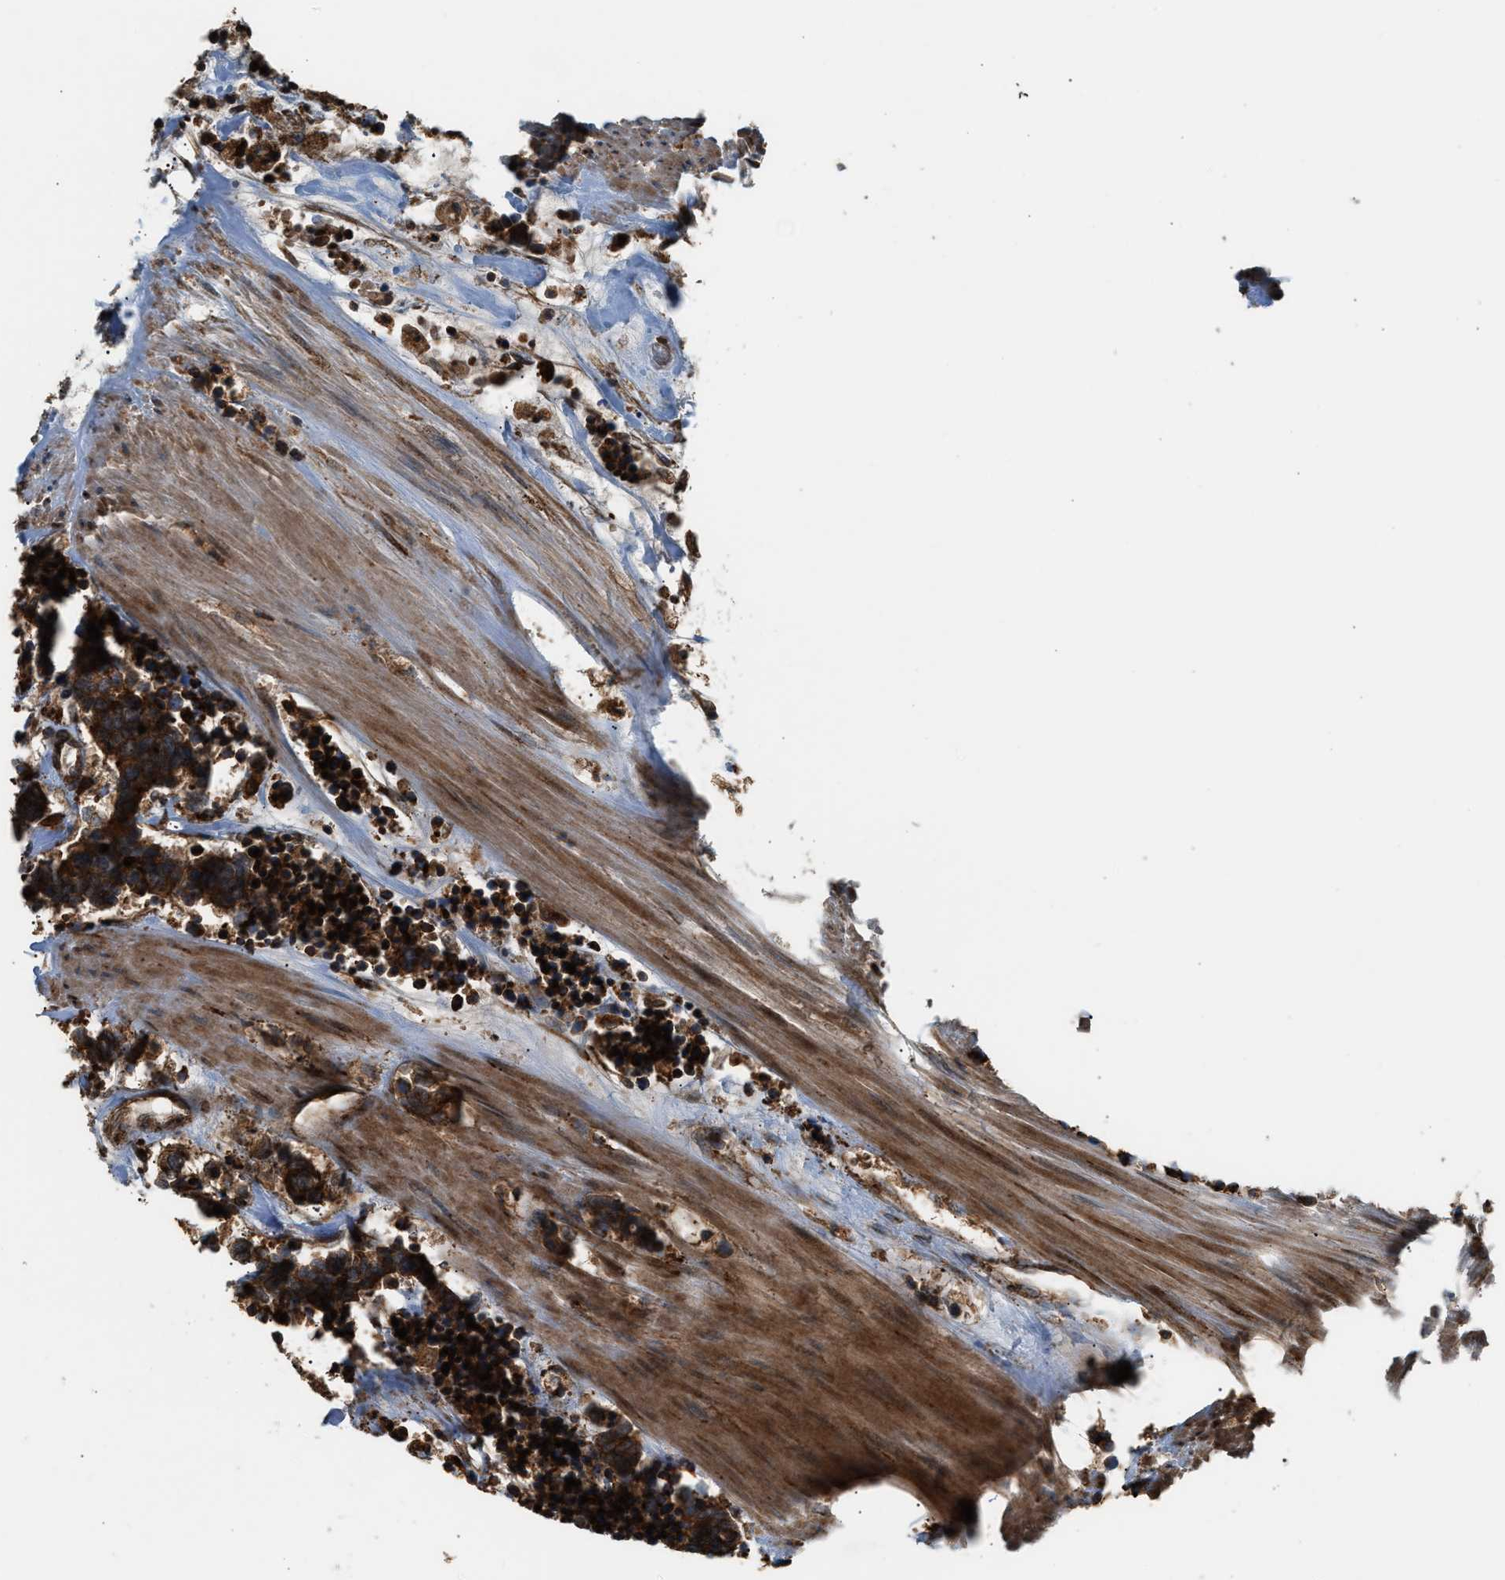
{"staining": {"intensity": "strong", "quantity": ">75%", "location": "cytoplasmic/membranous"}, "tissue": "carcinoid", "cell_type": "Tumor cells", "image_type": "cancer", "snomed": [{"axis": "morphology", "description": "Carcinoma, NOS"}, {"axis": "morphology", "description": "Carcinoid, malignant, NOS"}, {"axis": "topography", "description": "Urinary bladder"}], "caption": "Carcinoid stained with a brown dye exhibits strong cytoplasmic/membranous positive expression in about >75% of tumor cells.", "gene": "BAIAP2L1", "patient": {"sex": "male", "age": 57}}